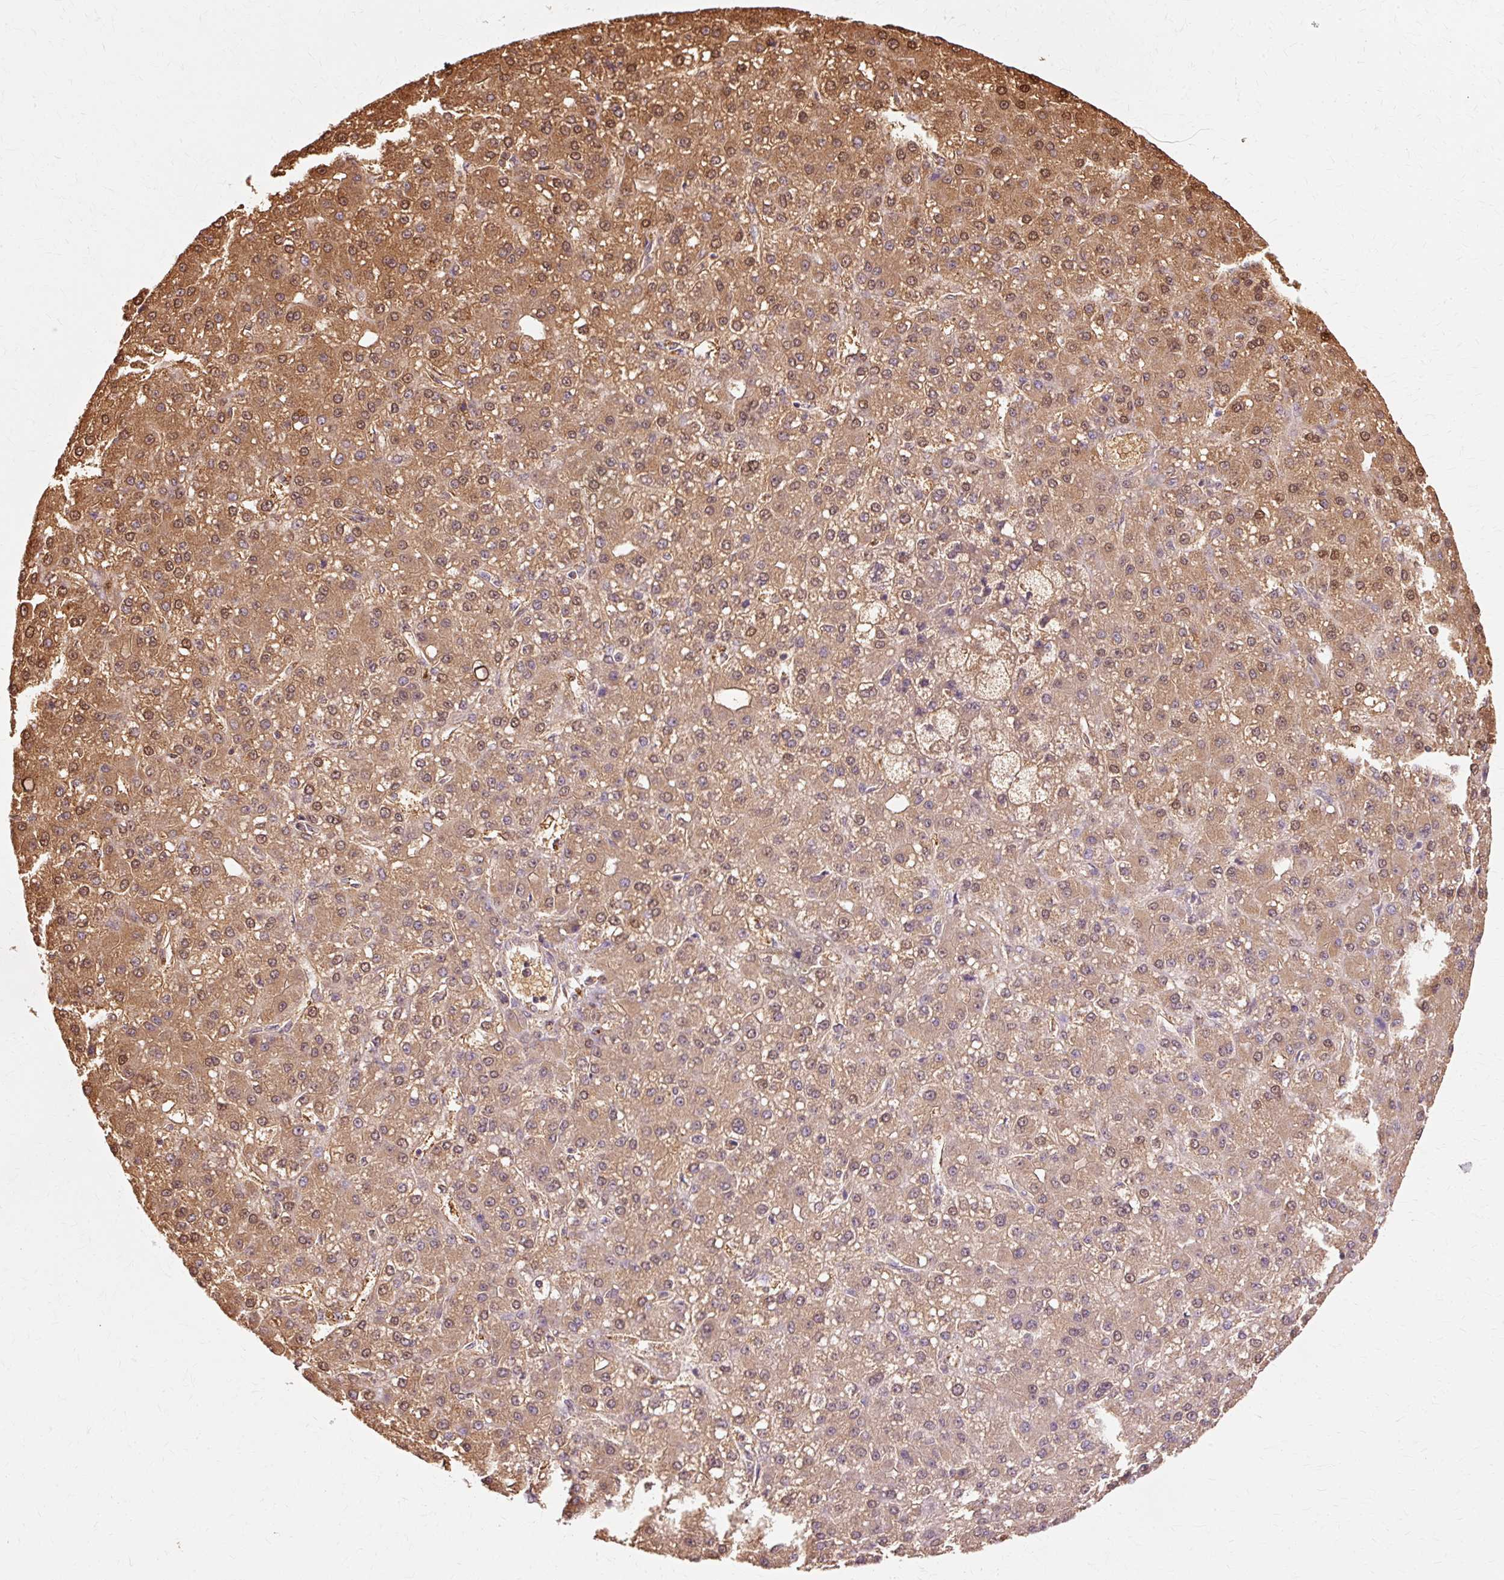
{"staining": {"intensity": "moderate", "quantity": ">75%", "location": "cytoplasmic/membranous,nuclear"}, "tissue": "liver cancer", "cell_type": "Tumor cells", "image_type": "cancer", "snomed": [{"axis": "morphology", "description": "Carcinoma, Hepatocellular, NOS"}, {"axis": "topography", "description": "Liver"}], "caption": "Liver cancer (hepatocellular carcinoma) stained with IHC exhibits moderate cytoplasmic/membranous and nuclear positivity in approximately >75% of tumor cells.", "gene": "VN1R2", "patient": {"sex": "male", "age": 67}}